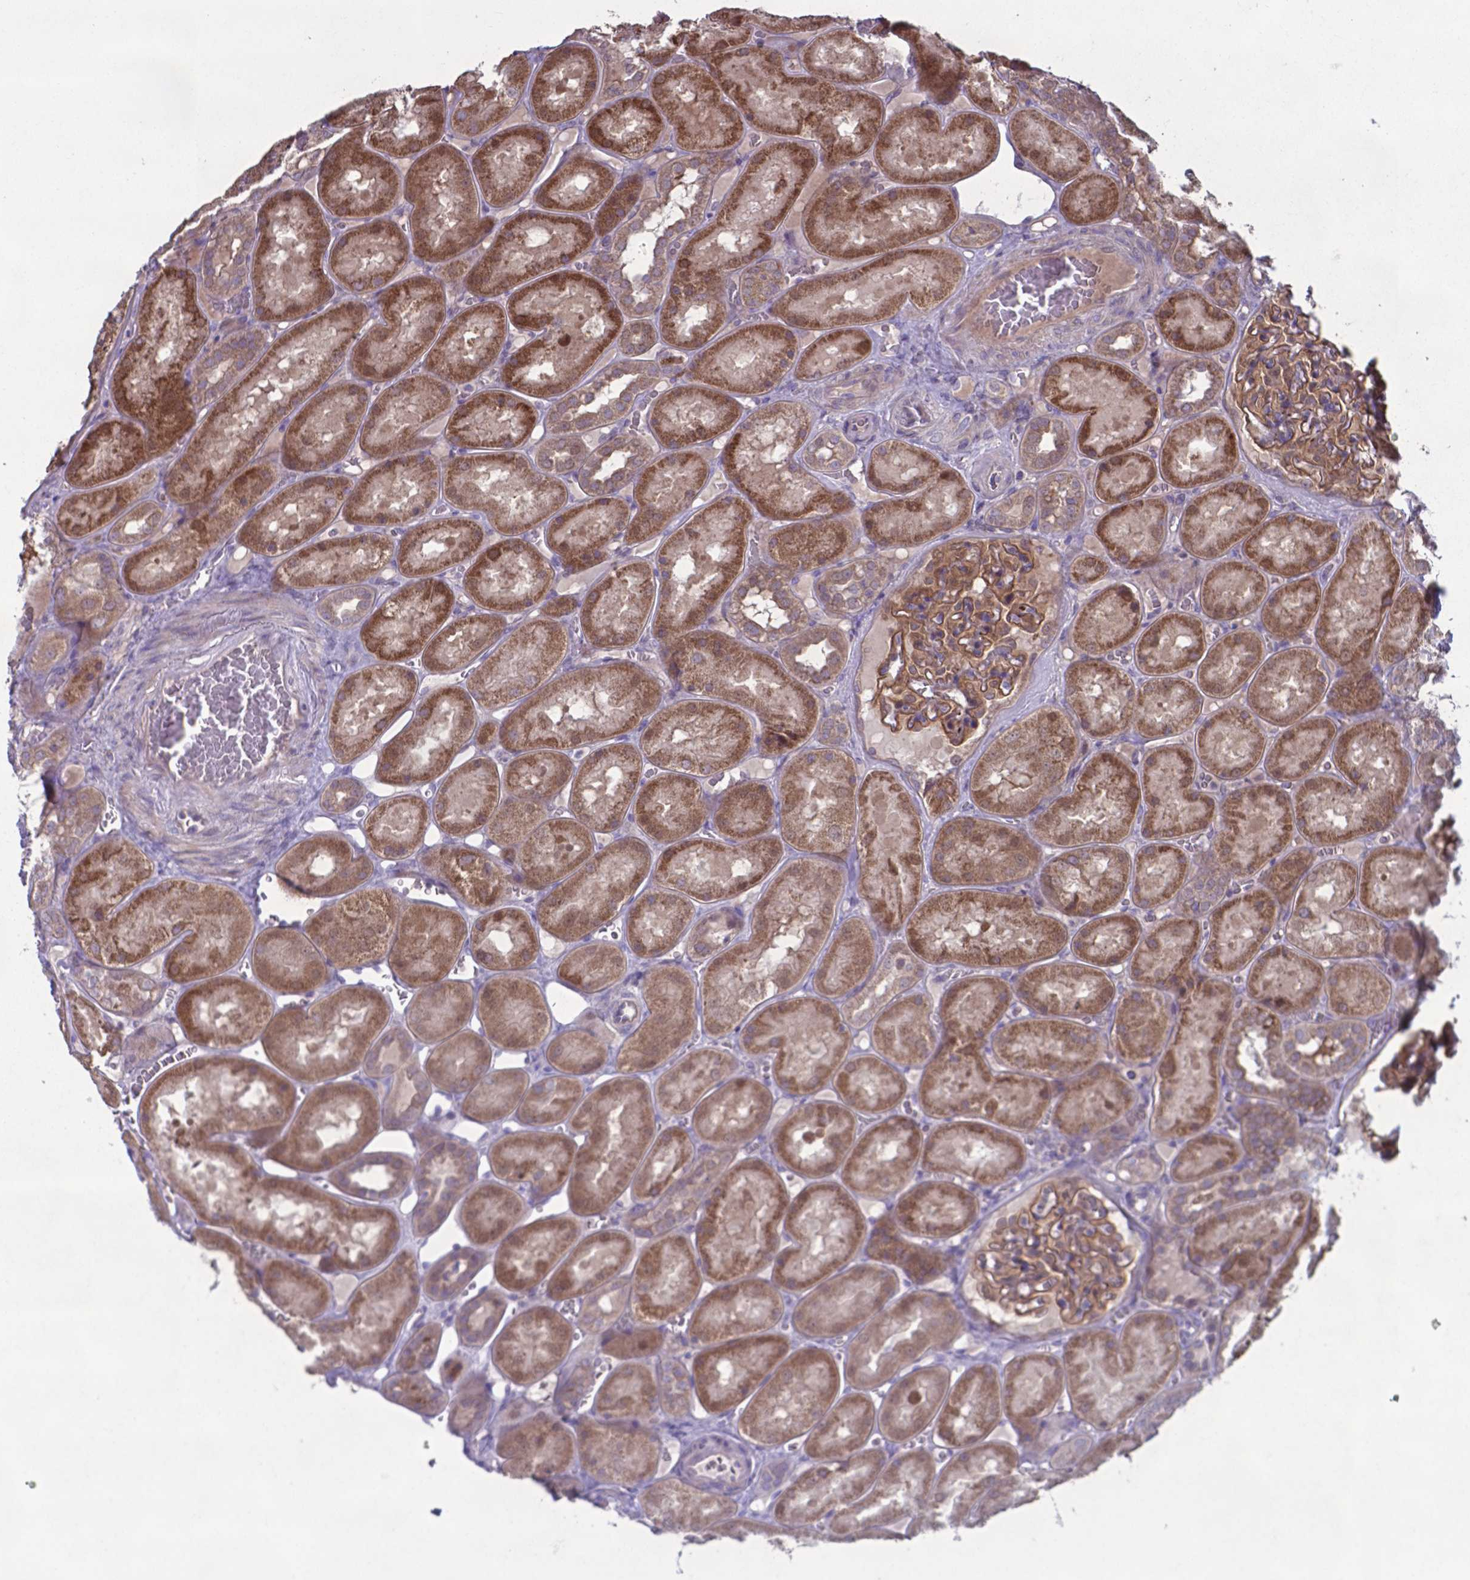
{"staining": {"intensity": "moderate", "quantity": ">75%", "location": "cytoplasmic/membranous"}, "tissue": "kidney", "cell_type": "Cells in glomeruli", "image_type": "normal", "snomed": [{"axis": "morphology", "description": "Normal tissue, NOS"}, {"axis": "topography", "description": "Kidney"}], "caption": "Moderate cytoplasmic/membranous positivity is seen in about >75% of cells in glomeruli in unremarkable kidney.", "gene": "TYRO3", "patient": {"sex": "male", "age": 73}}